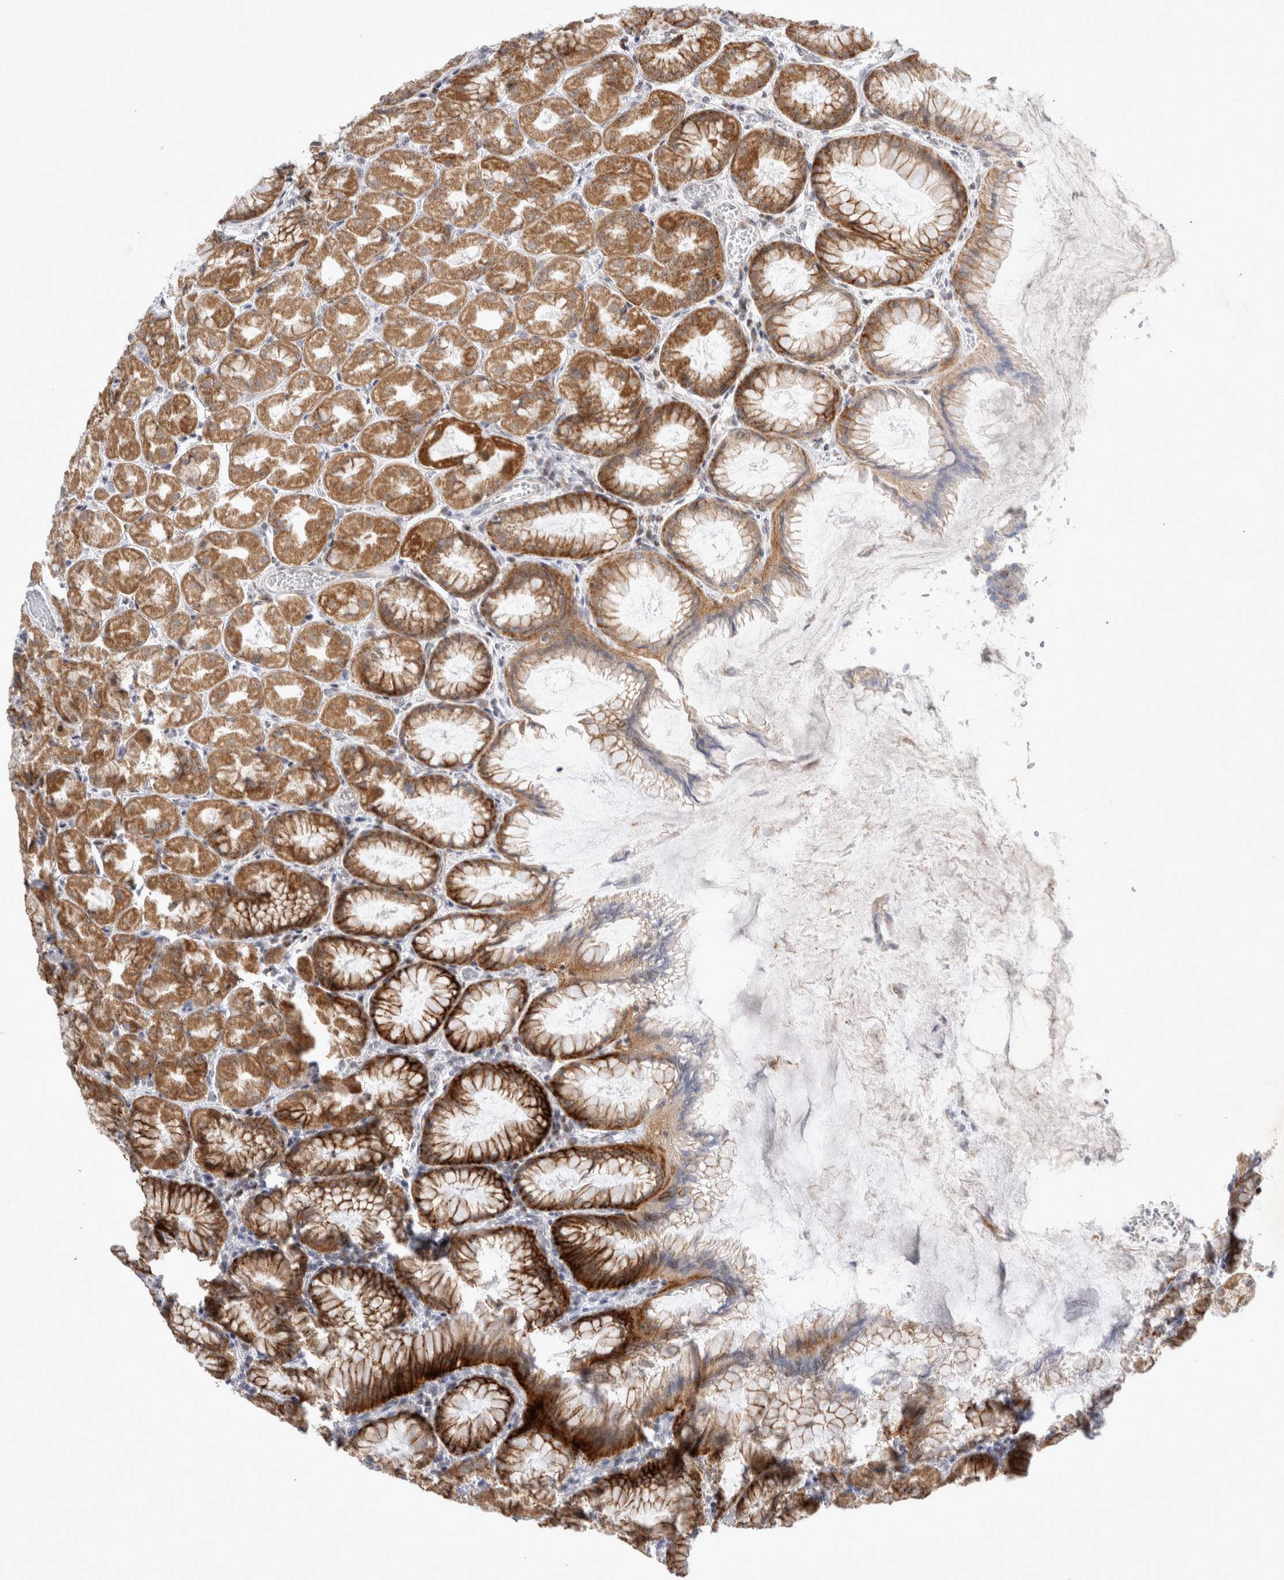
{"staining": {"intensity": "moderate", "quantity": ">75%", "location": "cytoplasmic/membranous,nuclear"}, "tissue": "stomach", "cell_type": "Glandular cells", "image_type": "normal", "snomed": [{"axis": "morphology", "description": "Normal tissue, NOS"}, {"axis": "topography", "description": "Stomach, upper"}], "caption": "Immunohistochemical staining of unremarkable human stomach reveals >75% levels of moderate cytoplasmic/membranous,nuclear protein positivity in approximately >75% of glandular cells.", "gene": "MRPL37", "patient": {"sex": "female", "age": 56}}